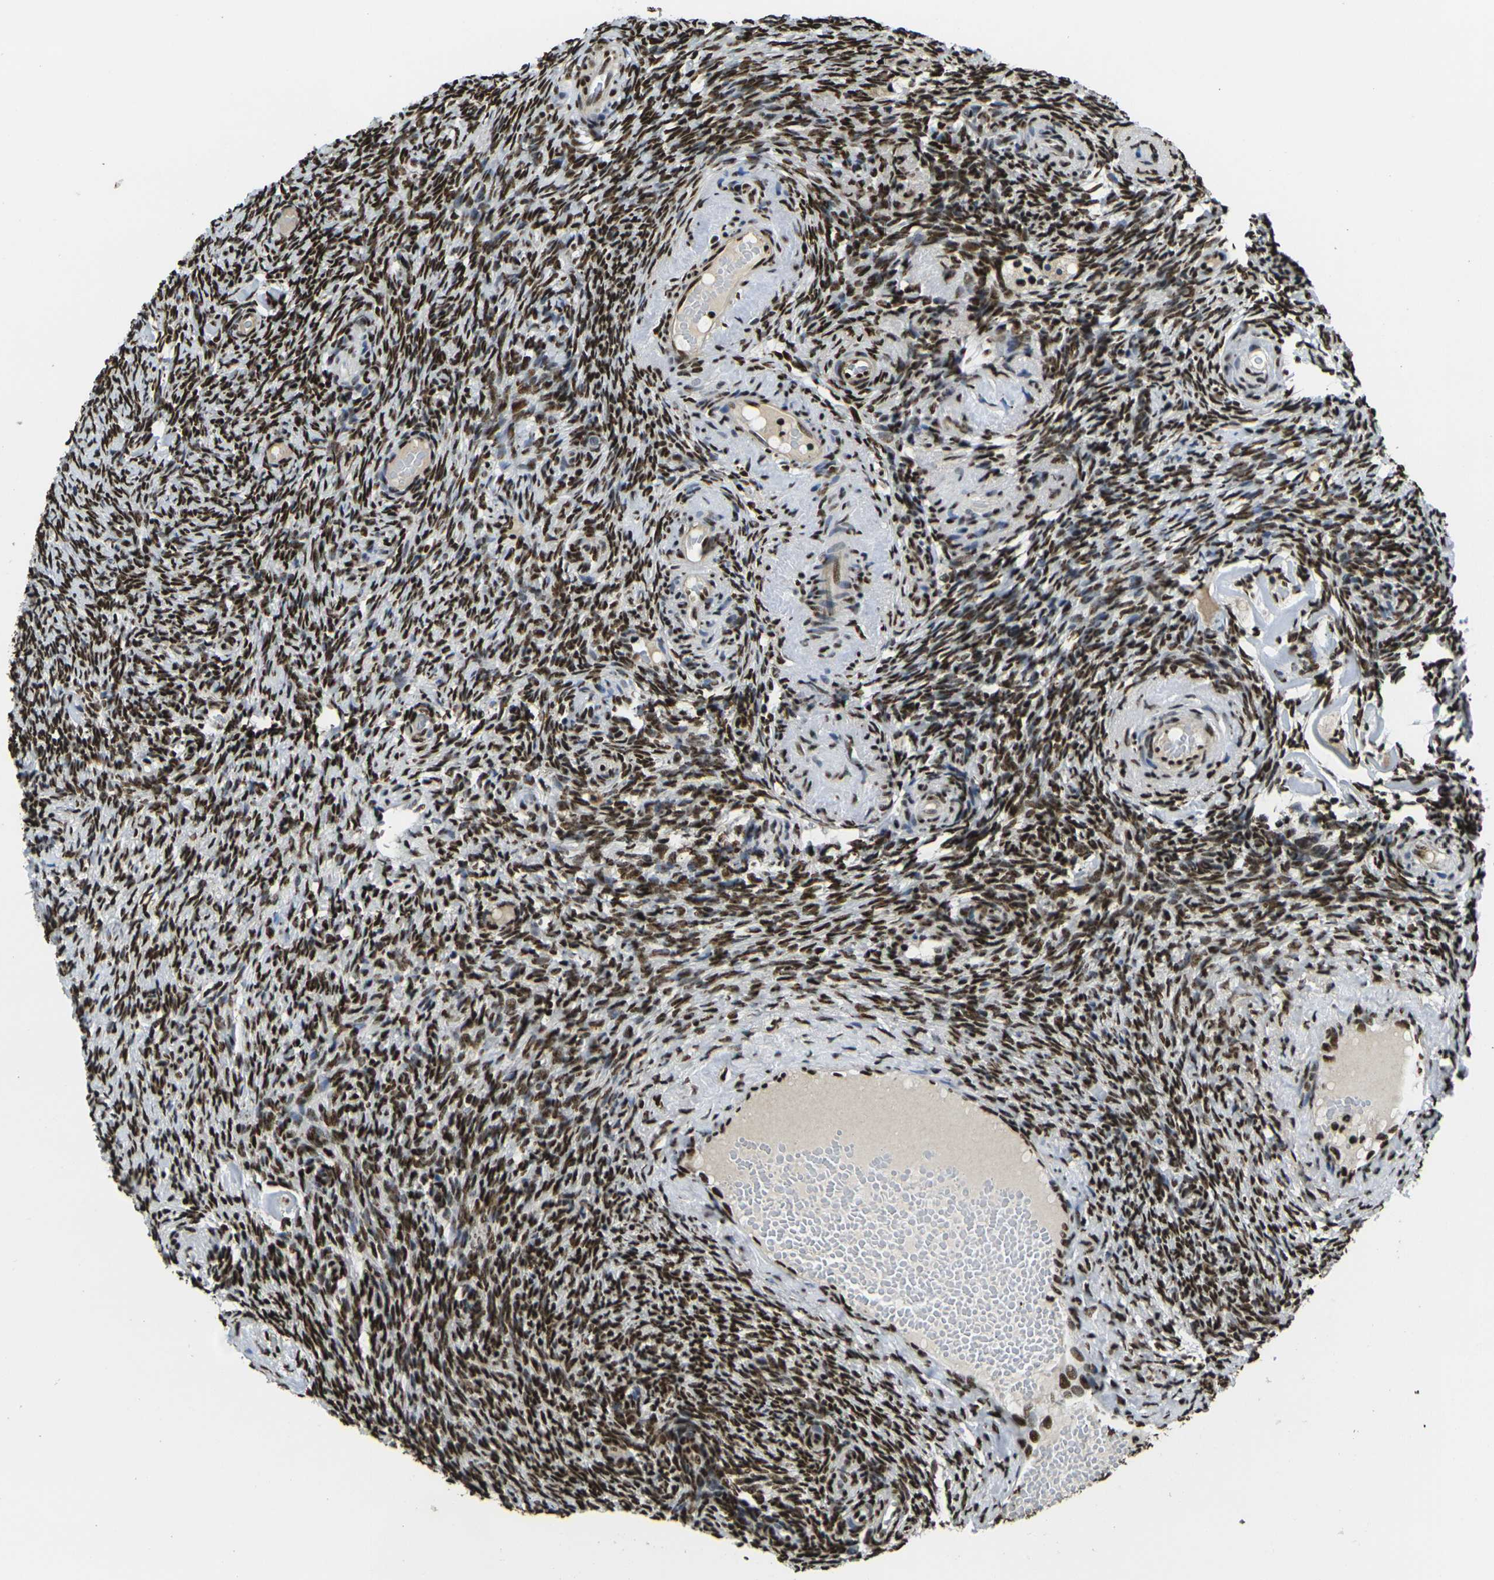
{"staining": {"intensity": "strong", "quantity": ">75%", "location": "nuclear"}, "tissue": "ovary", "cell_type": "Ovarian stroma cells", "image_type": "normal", "snomed": [{"axis": "morphology", "description": "Normal tissue, NOS"}, {"axis": "topography", "description": "Ovary"}], "caption": "Protein staining of normal ovary demonstrates strong nuclear positivity in about >75% of ovarian stroma cells.", "gene": "SMARCC1", "patient": {"sex": "female", "age": 60}}